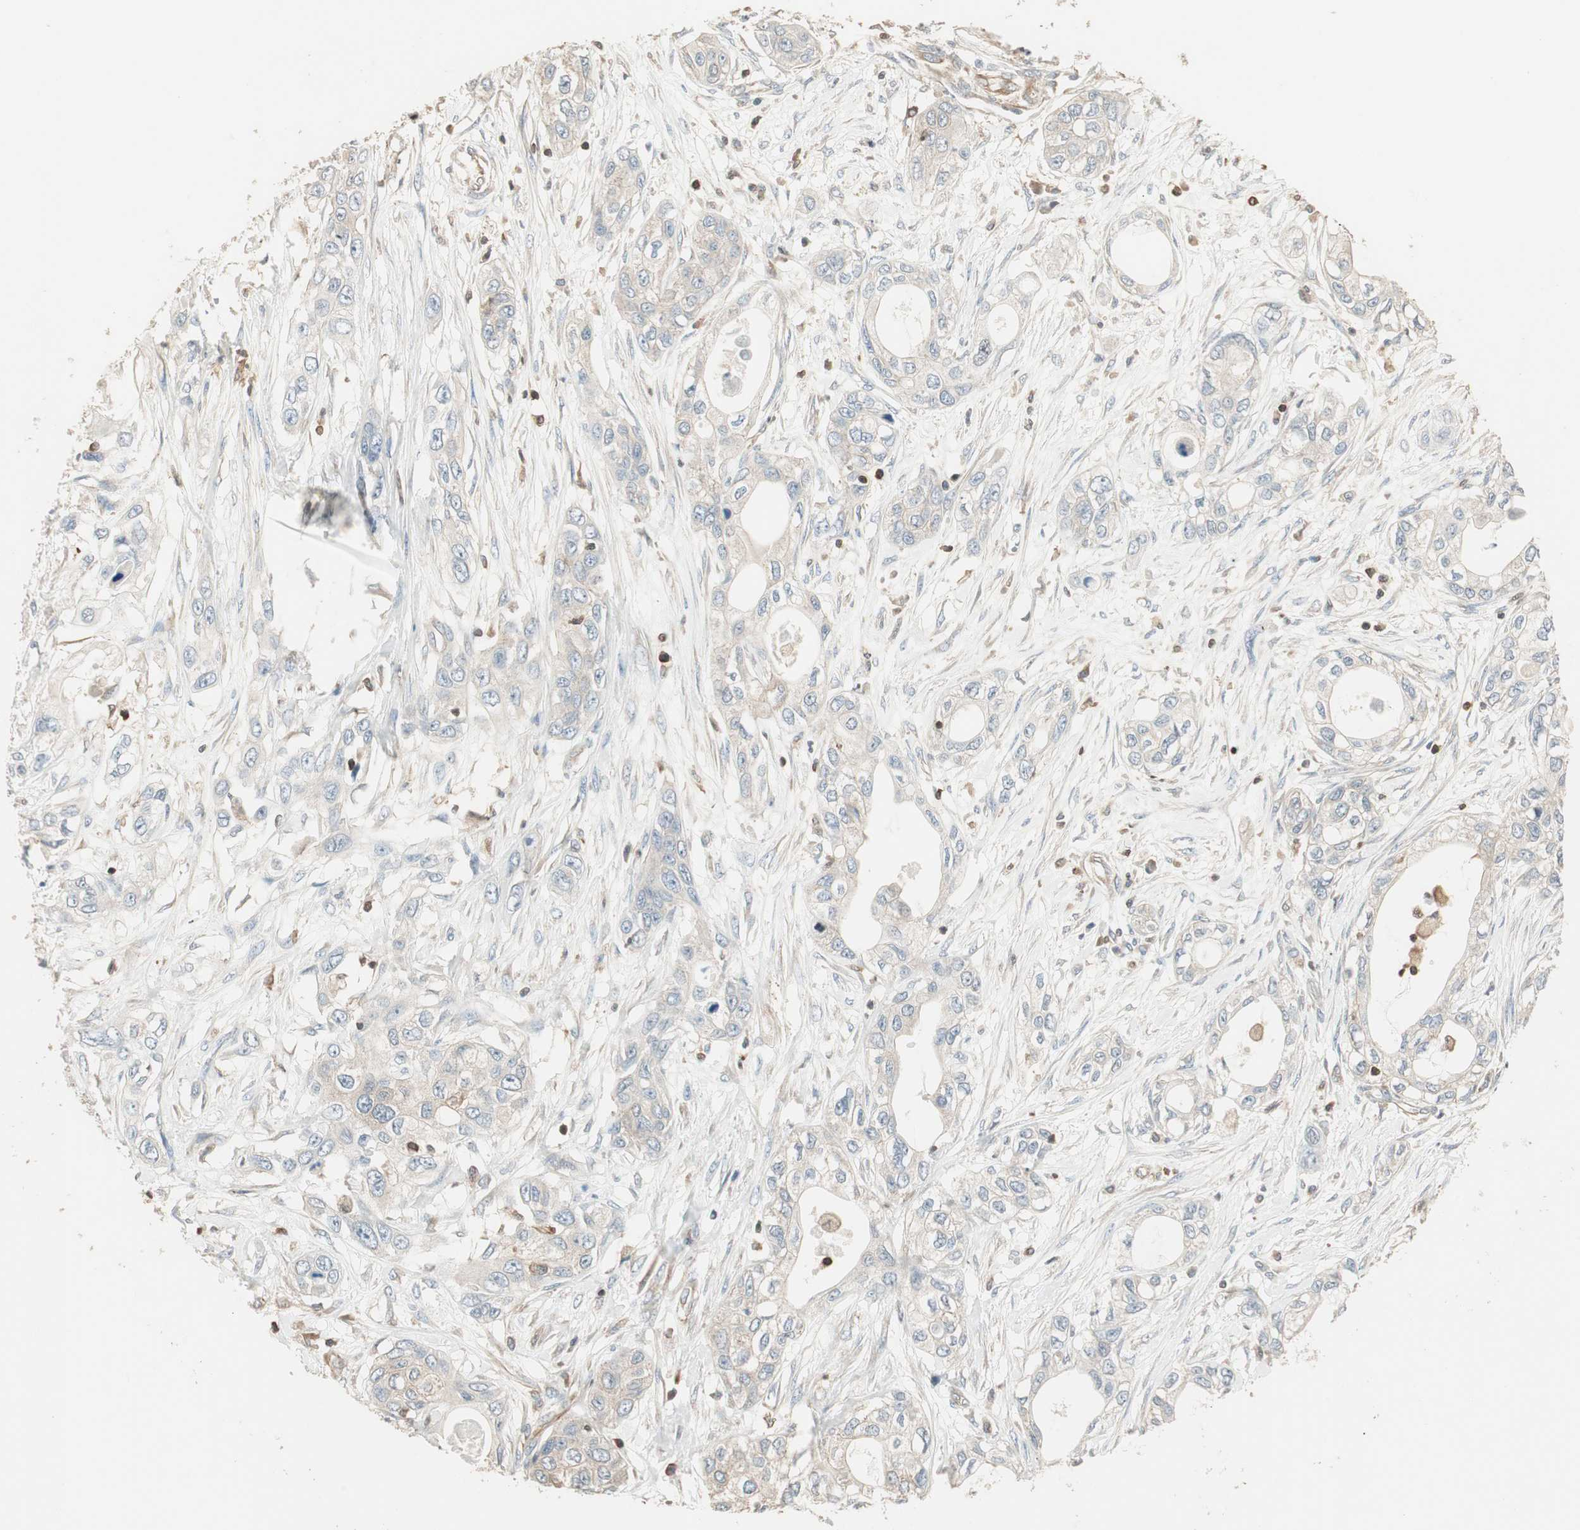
{"staining": {"intensity": "negative", "quantity": "none", "location": "none"}, "tissue": "pancreatic cancer", "cell_type": "Tumor cells", "image_type": "cancer", "snomed": [{"axis": "morphology", "description": "Adenocarcinoma, NOS"}, {"axis": "topography", "description": "Pancreas"}], "caption": "A micrograph of pancreatic adenocarcinoma stained for a protein shows no brown staining in tumor cells.", "gene": "CRLF3", "patient": {"sex": "female", "age": 70}}